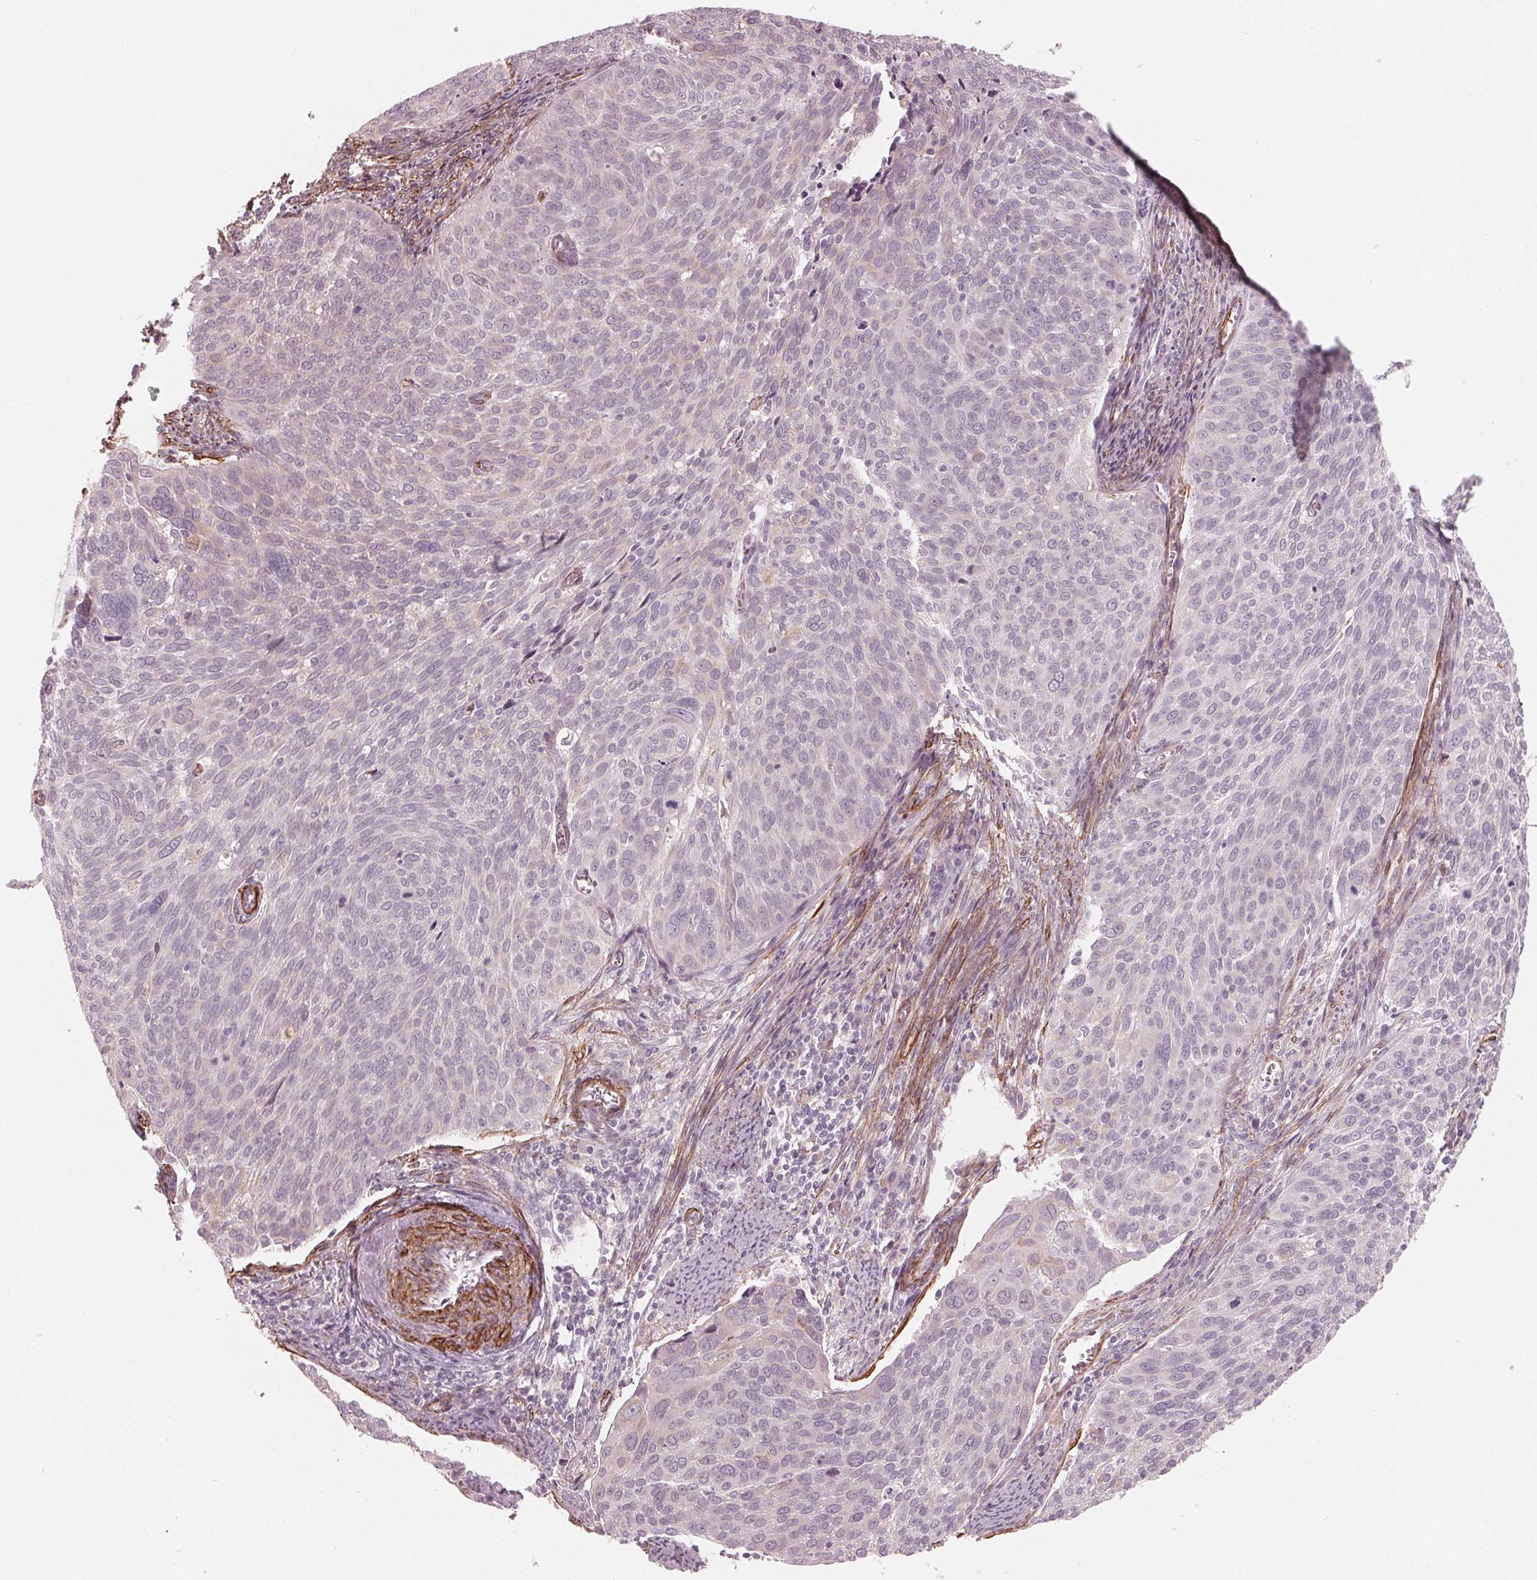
{"staining": {"intensity": "negative", "quantity": "none", "location": "none"}, "tissue": "cervical cancer", "cell_type": "Tumor cells", "image_type": "cancer", "snomed": [{"axis": "morphology", "description": "Squamous cell carcinoma, NOS"}, {"axis": "topography", "description": "Cervix"}], "caption": "This is an immunohistochemistry histopathology image of human cervical squamous cell carcinoma. There is no staining in tumor cells.", "gene": "MIER3", "patient": {"sex": "female", "age": 39}}